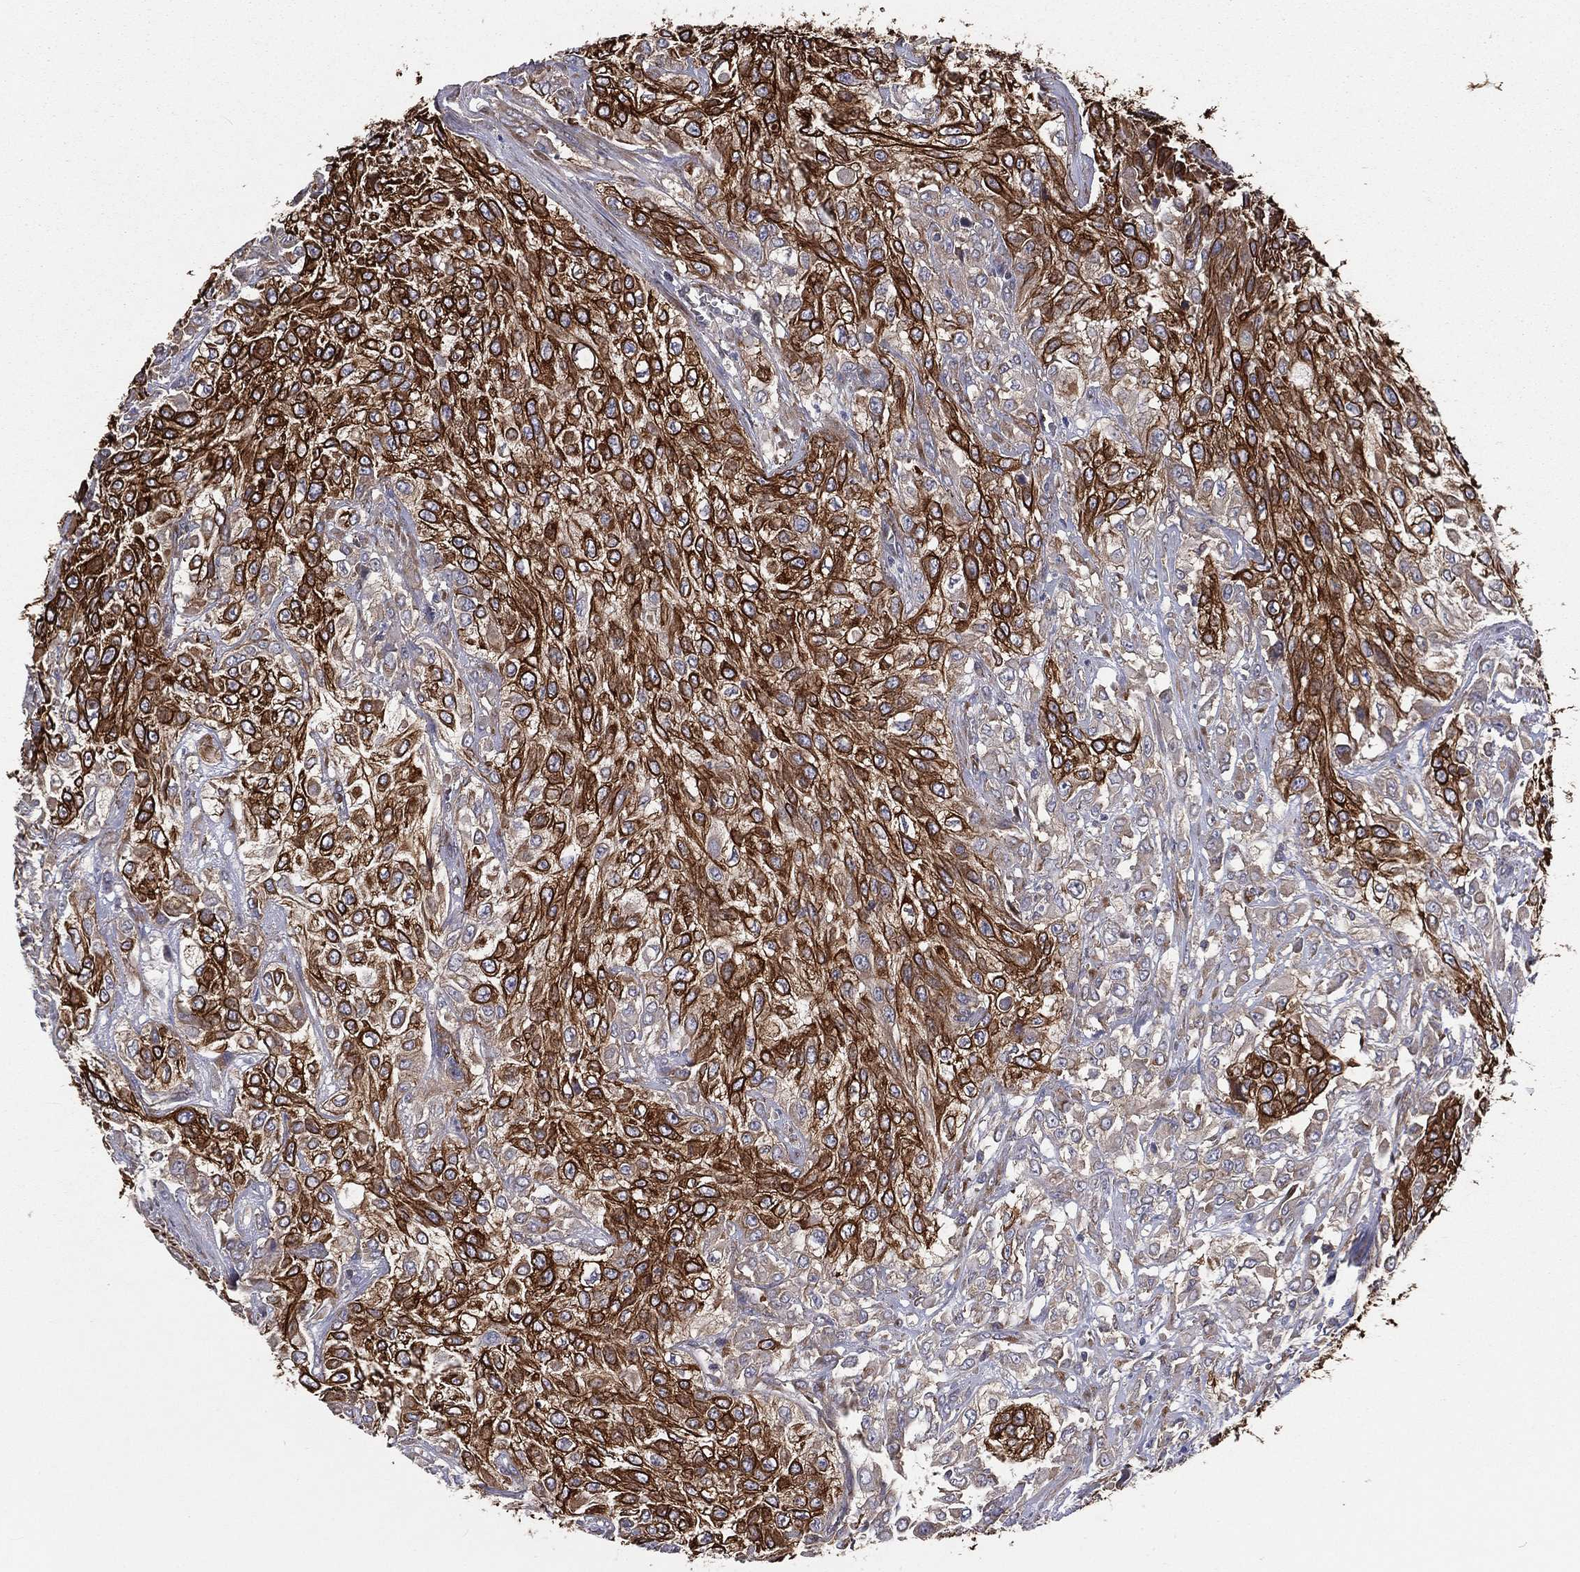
{"staining": {"intensity": "strong", "quantity": ">75%", "location": "cytoplasmic/membranous"}, "tissue": "urothelial cancer", "cell_type": "Tumor cells", "image_type": "cancer", "snomed": [{"axis": "morphology", "description": "Urothelial carcinoma, High grade"}, {"axis": "topography", "description": "Urinary bladder"}], "caption": "Protein staining of high-grade urothelial carcinoma tissue exhibits strong cytoplasmic/membranous expression in approximately >75% of tumor cells.", "gene": "EIF2B5", "patient": {"sex": "male", "age": 57}}